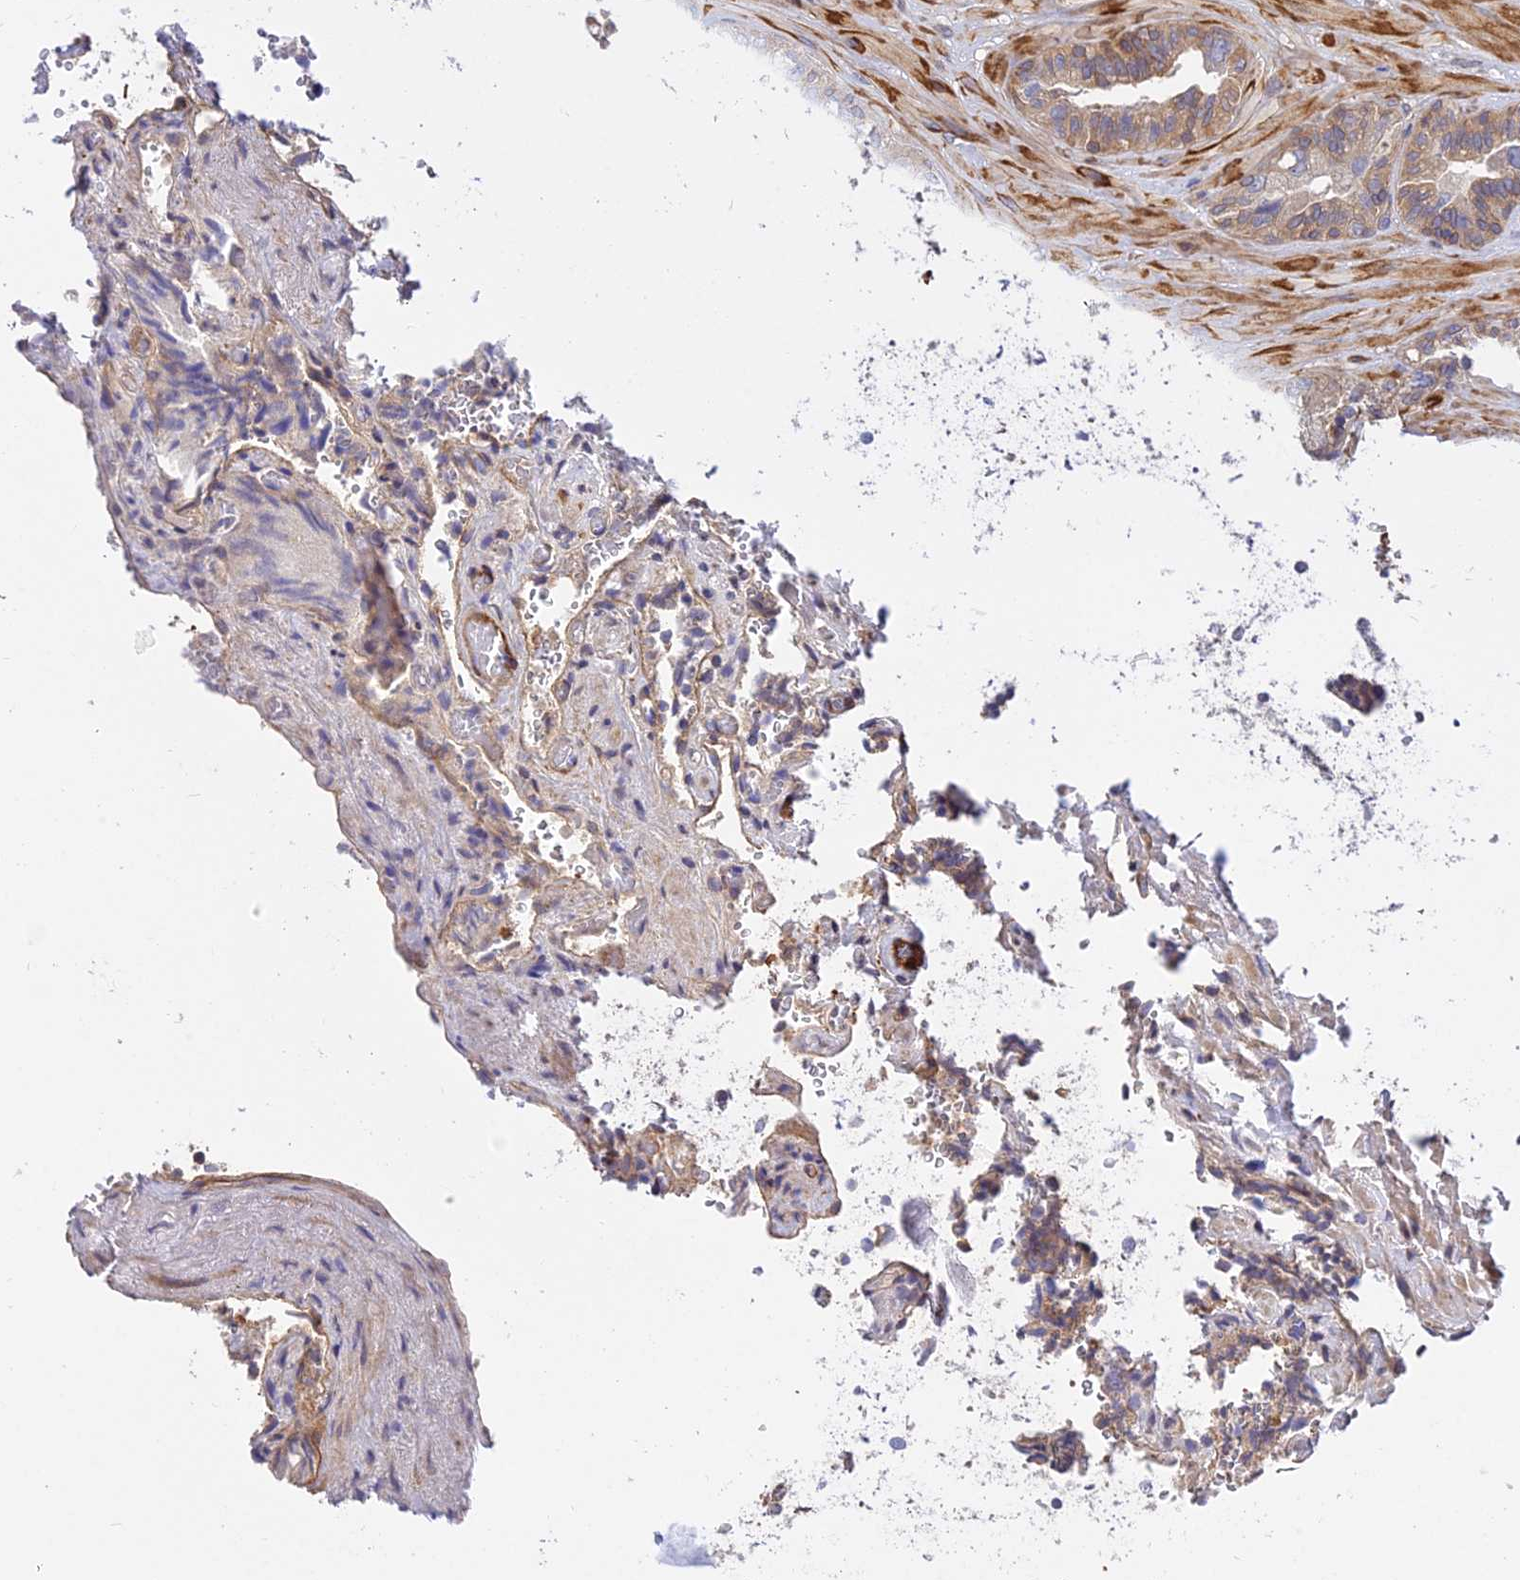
{"staining": {"intensity": "weak", "quantity": "25%-75%", "location": "cytoplasmic/membranous"}, "tissue": "seminal vesicle", "cell_type": "Glandular cells", "image_type": "normal", "snomed": [{"axis": "morphology", "description": "Normal tissue, NOS"}, {"axis": "topography", "description": "Prostate and seminal vesicle, NOS"}, {"axis": "topography", "description": "Prostate"}, {"axis": "topography", "description": "Seminal veicle"}], "caption": "Seminal vesicle stained with DAB immunohistochemistry shows low levels of weak cytoplasmic/membranous expression in approximately 25%-75% of glandular cells. The protein is shown in brown color, while the nuclei are stained blue.", "gene": "TRIM43B", "patient": {"sex": "male", "age": 67}}